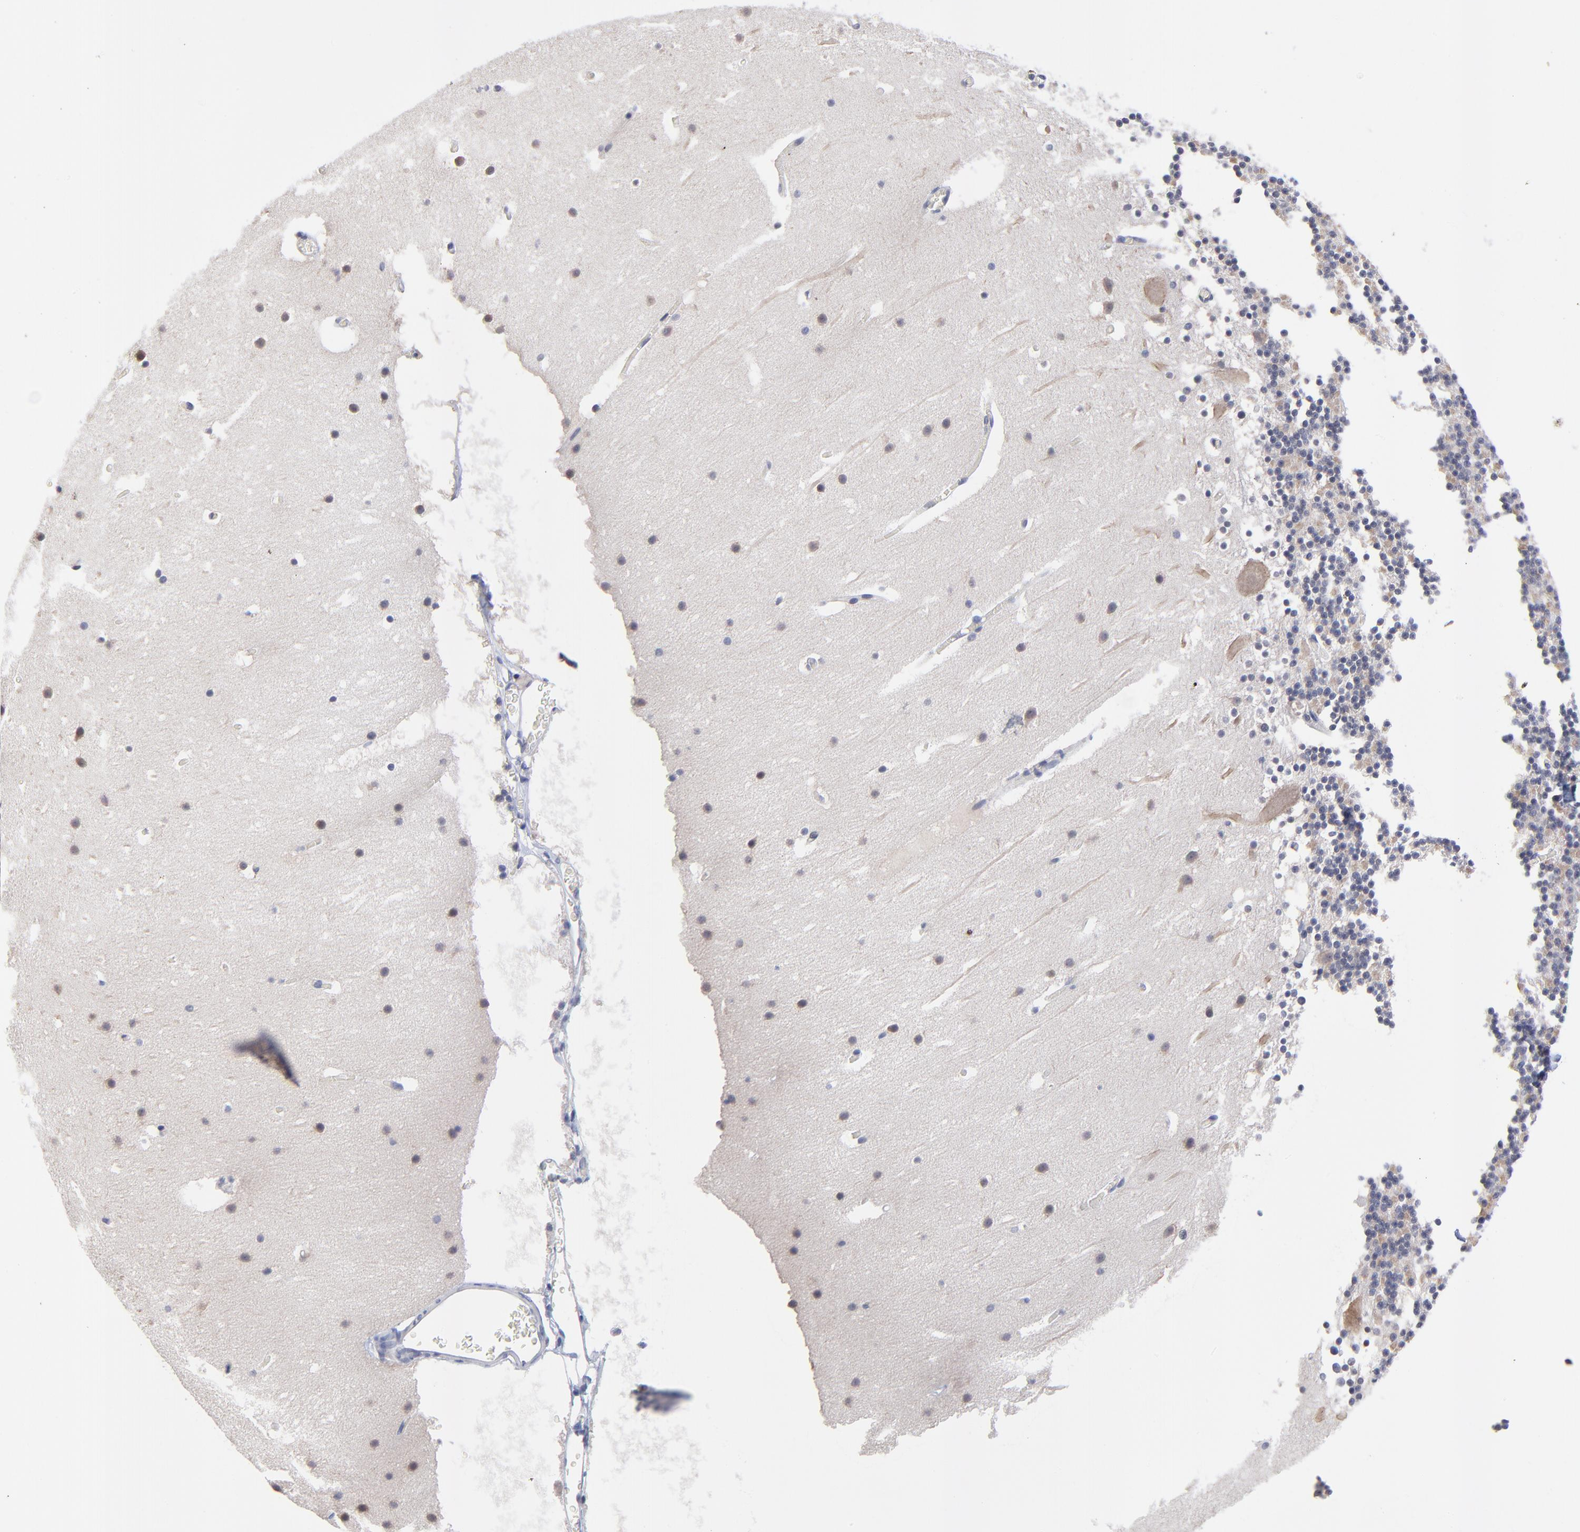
{"staining": {"intensity": "negative", "quantity": "none", "location": "none"}, "tissue": "cerebellum", "cell_type": "Cells in granular layer", "image_type": "normal", "snomed": [{"axis": "morphology", "description": "Normal tissue, NOS"}, {"axis": "topography", "description": "Cerebellum"}], "caption": "Immunohistochemical staining of normal cerebellum shows no significant staining in cells in granular layer. (Brightfield microscopy of DAB (3,3'-diaminobenzidine) immunohistochemistry at high magnification).", "gene": "FBXO8", "patient": {"sex": "male", "age": 45}}